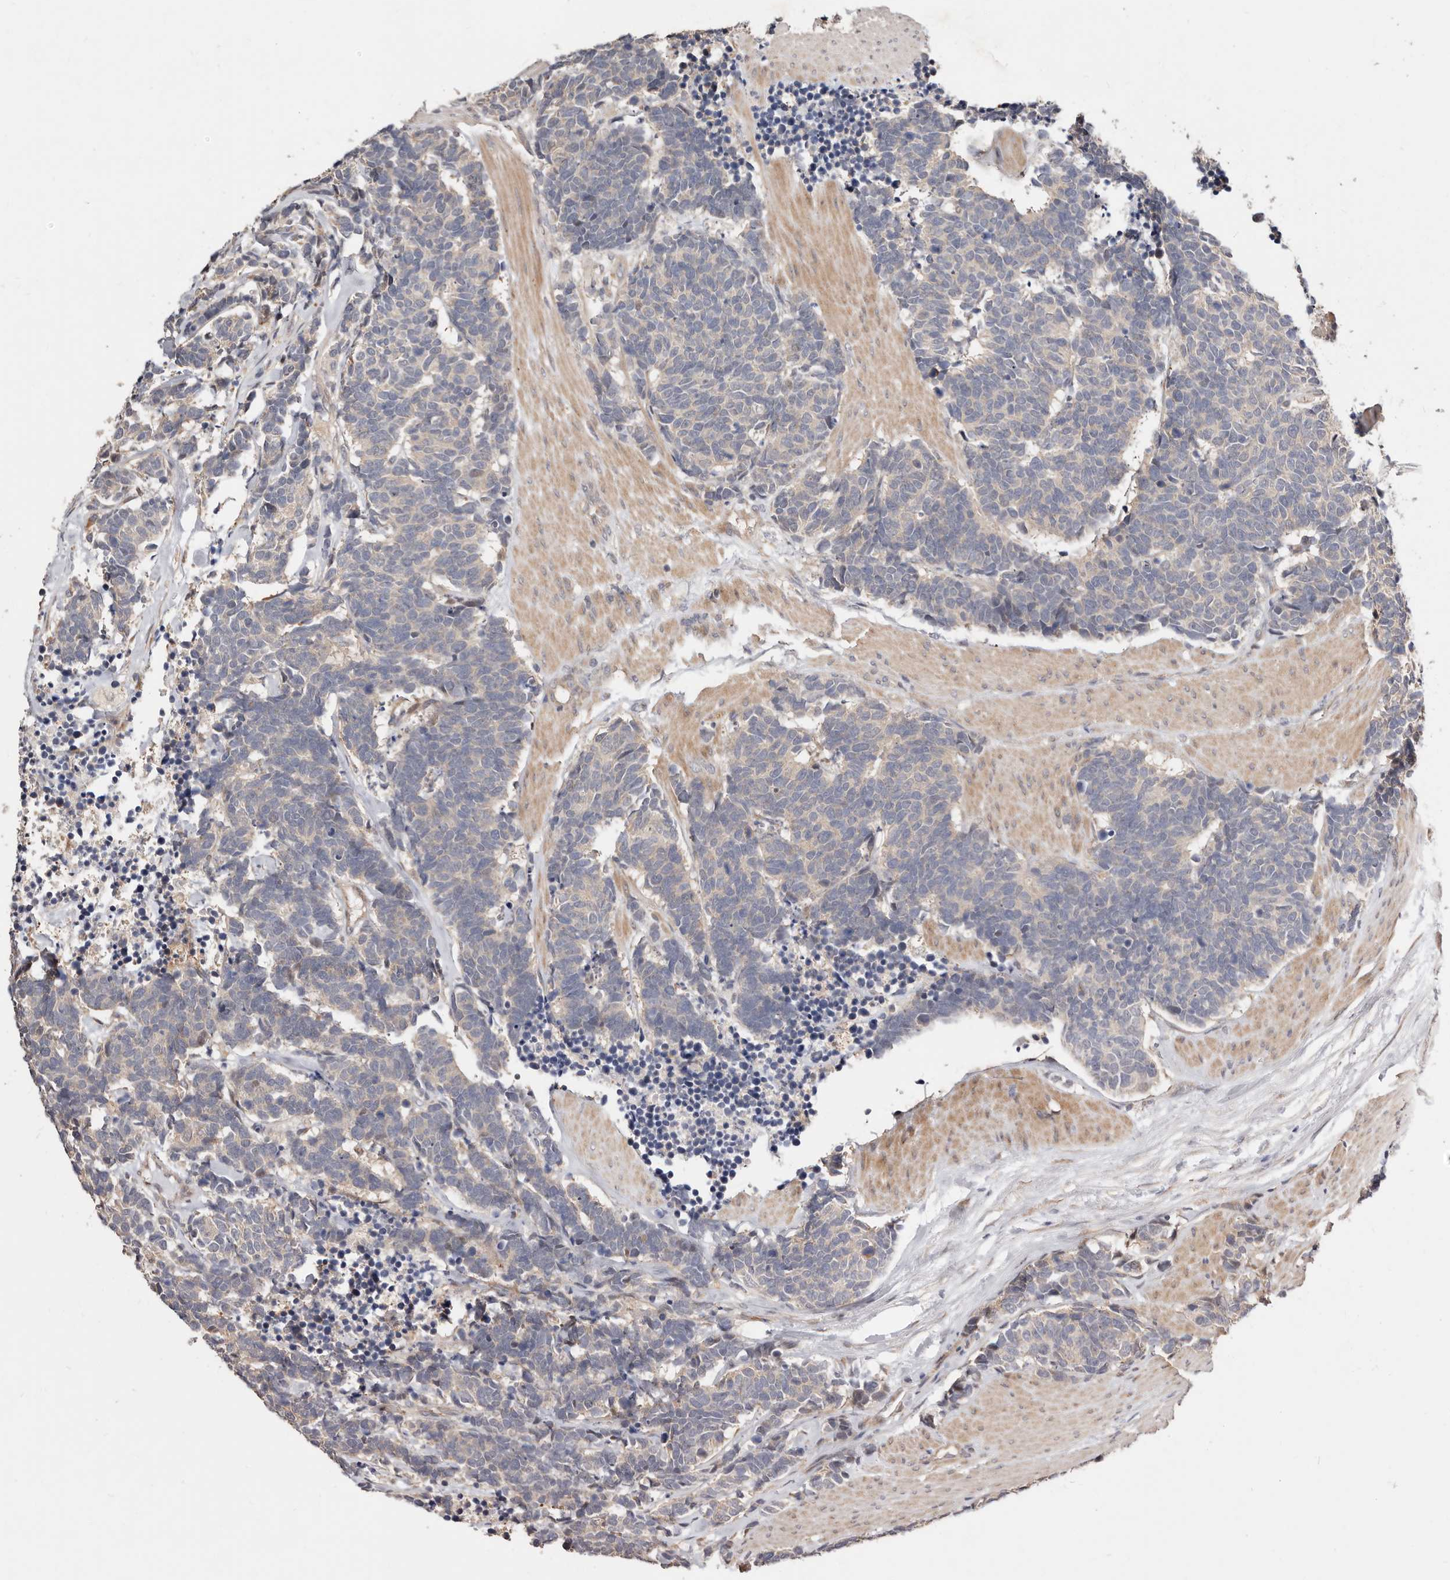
{"staining": {"intensity": "negative", "quantity": "none", "location": "none"}, "tissue": "carcinoid", "cell_type": "Tumor cells", "image_type": "cancer", "snomed": [{"axis": "morphology", "description": "Carcinoma, NOS"}, {"axis": "morphology", "description": "Carcinoid, malignant, NOS"}, {"axis": "topography", "description": "Urinary bladder"}], "caption": "Immunohistochemistry (IHC) of human carcinoid shows no positivity in tumor cells. Brightfield microscopy of immunohistochemistry (IHC) stained with DAB (brown) and hematoxylin (blue), captured at high magnification.", "gene": "USP33", "patient": {"sex": "male", "age": 57}}